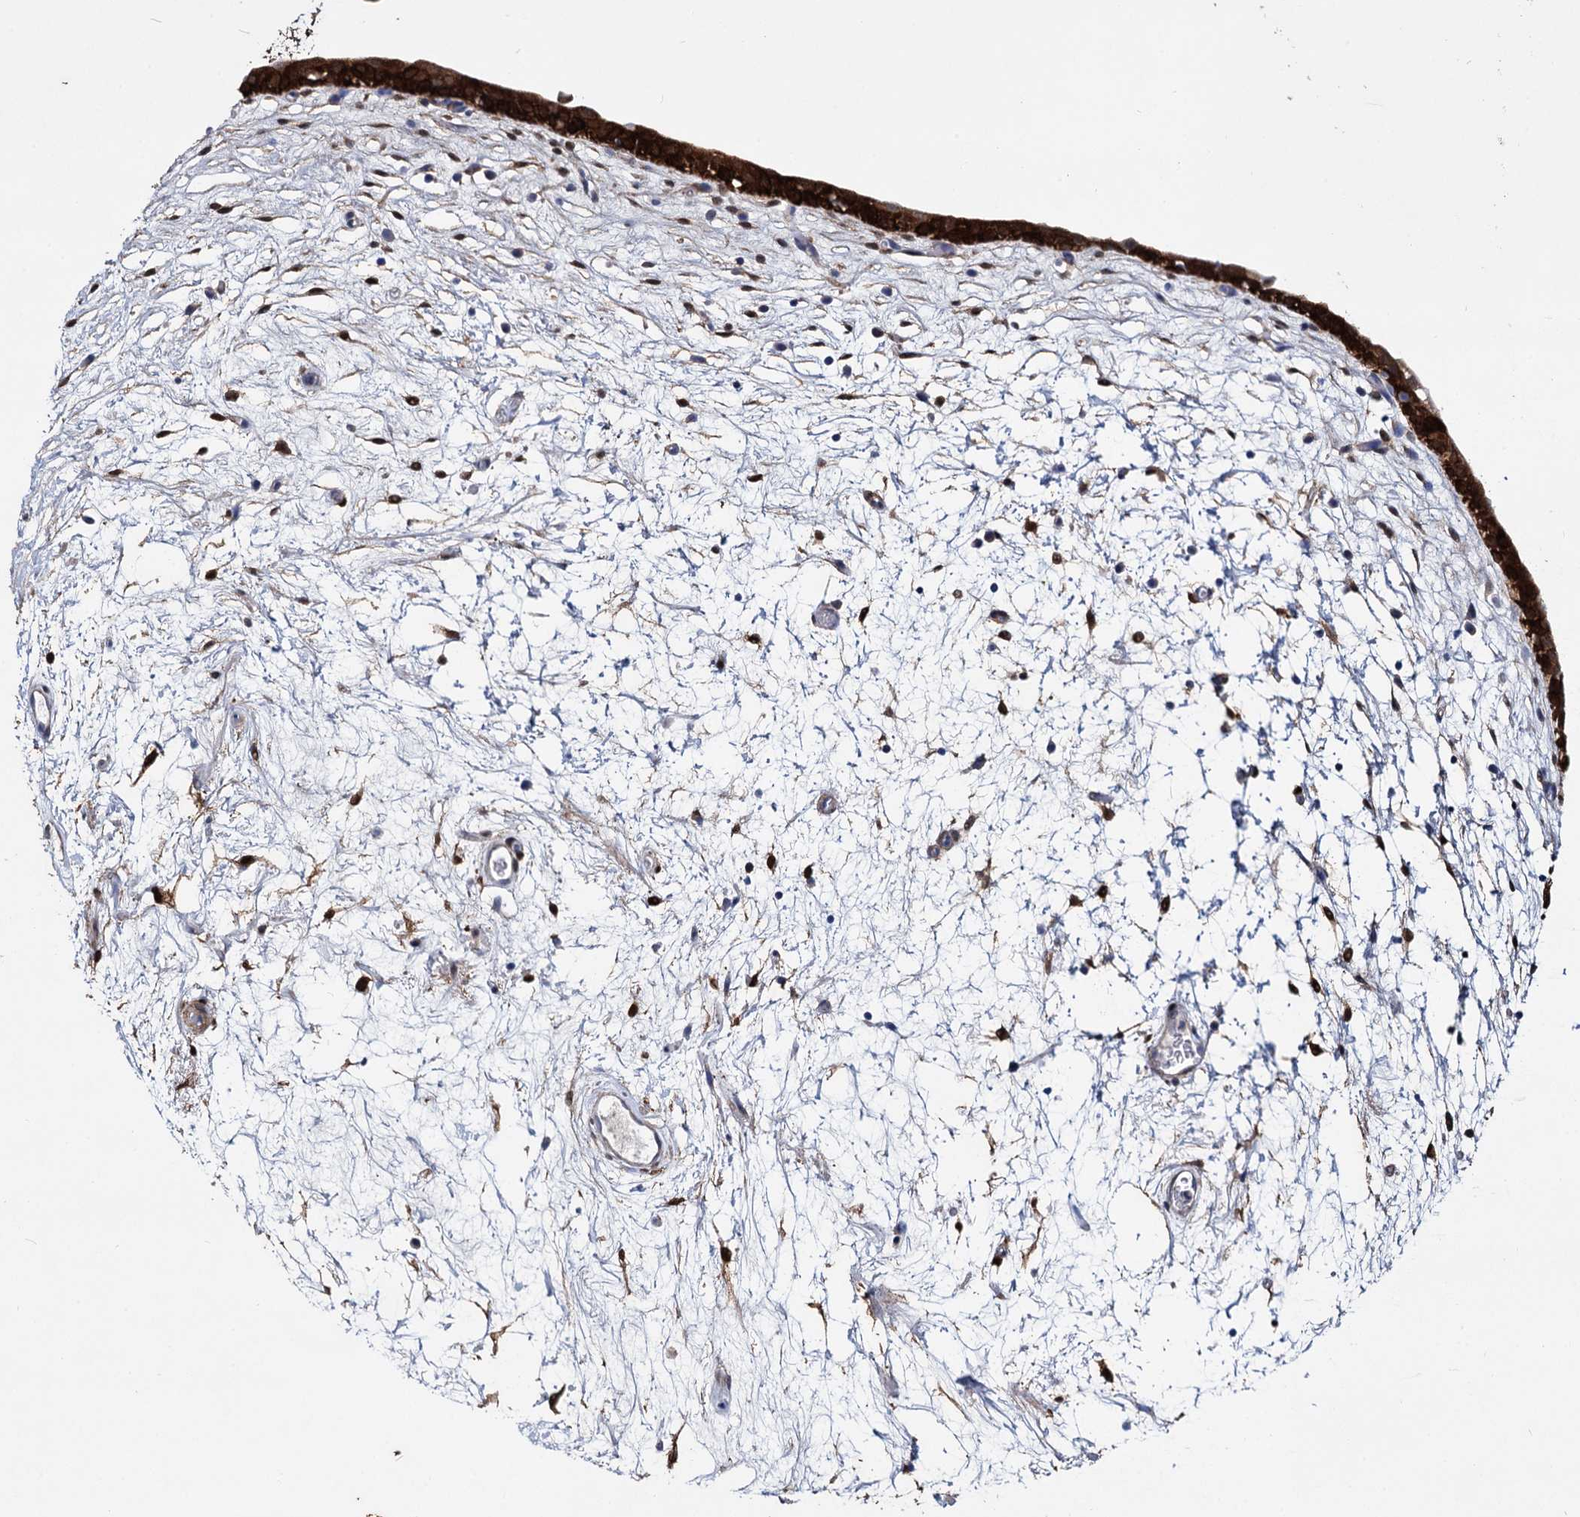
{"staining": {"intensity": "strong", "quantity": "25%-75%", "location": "cytoplasmic/membranous"}, "tissue": "urinary bladder", "cell_type": "Urothelial cells", "image_type": "normal", "snomed": [{"axis": "morphology", "description": "Normal tissue, NOS"}, {"axis": "topography", "description": "Urinary bladder"}], "caption": "Immunohistochemical staining of normal urinary bladder shows high levels of strong cytoplasmic/membranous staining in about 25%-75% of urothelial cells. (DAB IHC with brightfield microscopy, high magnification).", "gene": "GSTM3", "patient": {"sex": "male", "age": 83}}